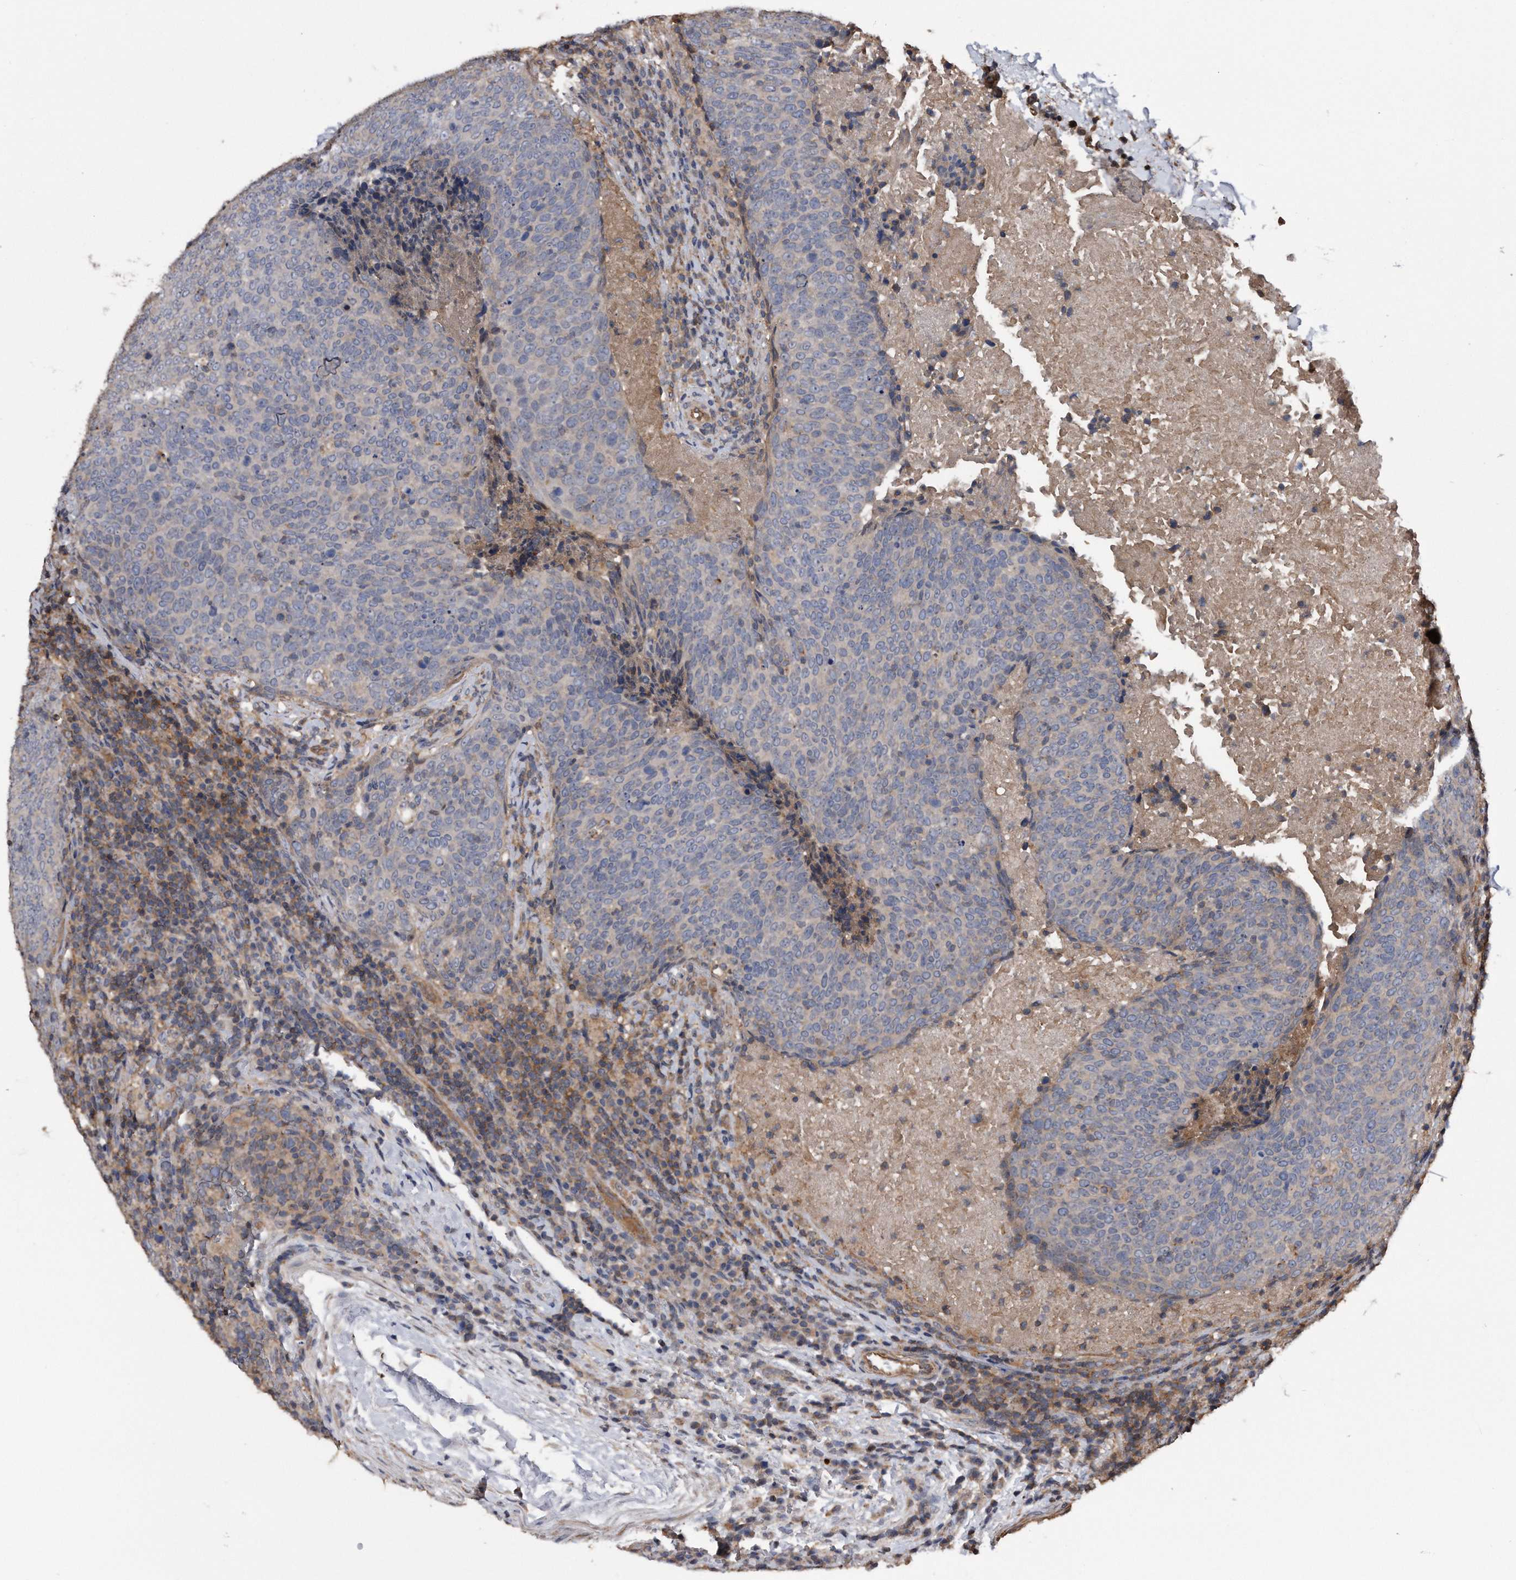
{"staining": {"intensity": "negative", "quantity": "none", "location": "none"}, "tissue": "head and neck cancer", "cell_type": "Tumor cells", "image_type": "cancer", "snomed": [{"axis": "morphology", "description": "Squamous cell carcinoma, NOS"}, {"axis": "morphology", "description": "Squamous cell carcinoma, metastatic, NOS"}, {"axis": "topography", "description": "Lymph node"}, {"axis": "topography", "description": "Head-Neck"}], "caption": "Immunohistochemistry of head and neck cancer (squamous cell carcinoma) reveals no positivity in tumor cells.", "gene": "KCND3", "patient": {"sex": "male", "age": 62}}